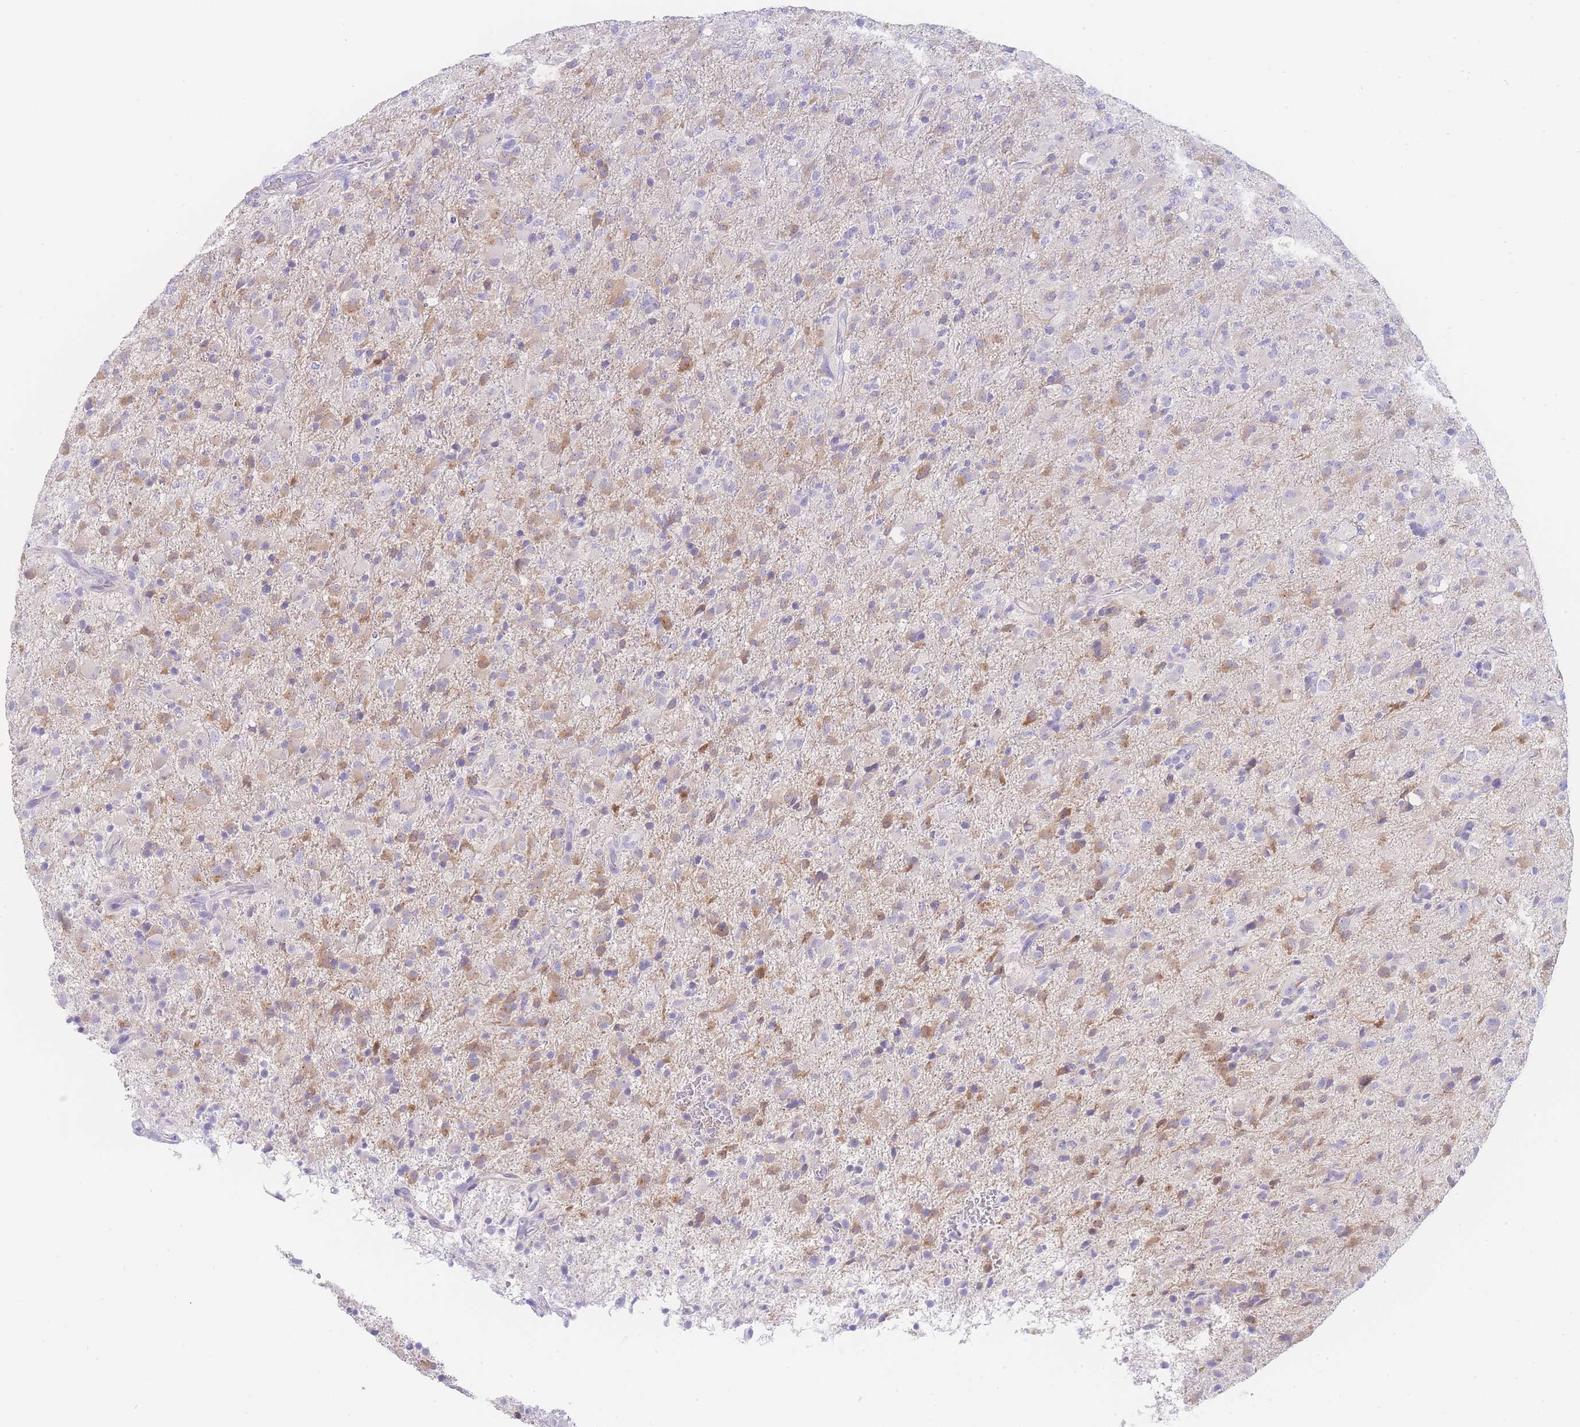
{"staining": {"intensity": "moderate", "quantity": "<25%", "location": "cytoplasmic/membranous"}, "tissue": "glioma", "cell_type": "Tumor cells", "image_type": "cancer", "snomed": [{"axis": "morphology", "description": "Glioma, malignant, Low grade"}, {"axis": "topography", "description": "Brain"}], "caption": "Glioma stained with a protein marker reveals moderate staining in tumor cells.", "gene": "LZTFL1", "patient": {"sex": "male", "age": 65}}